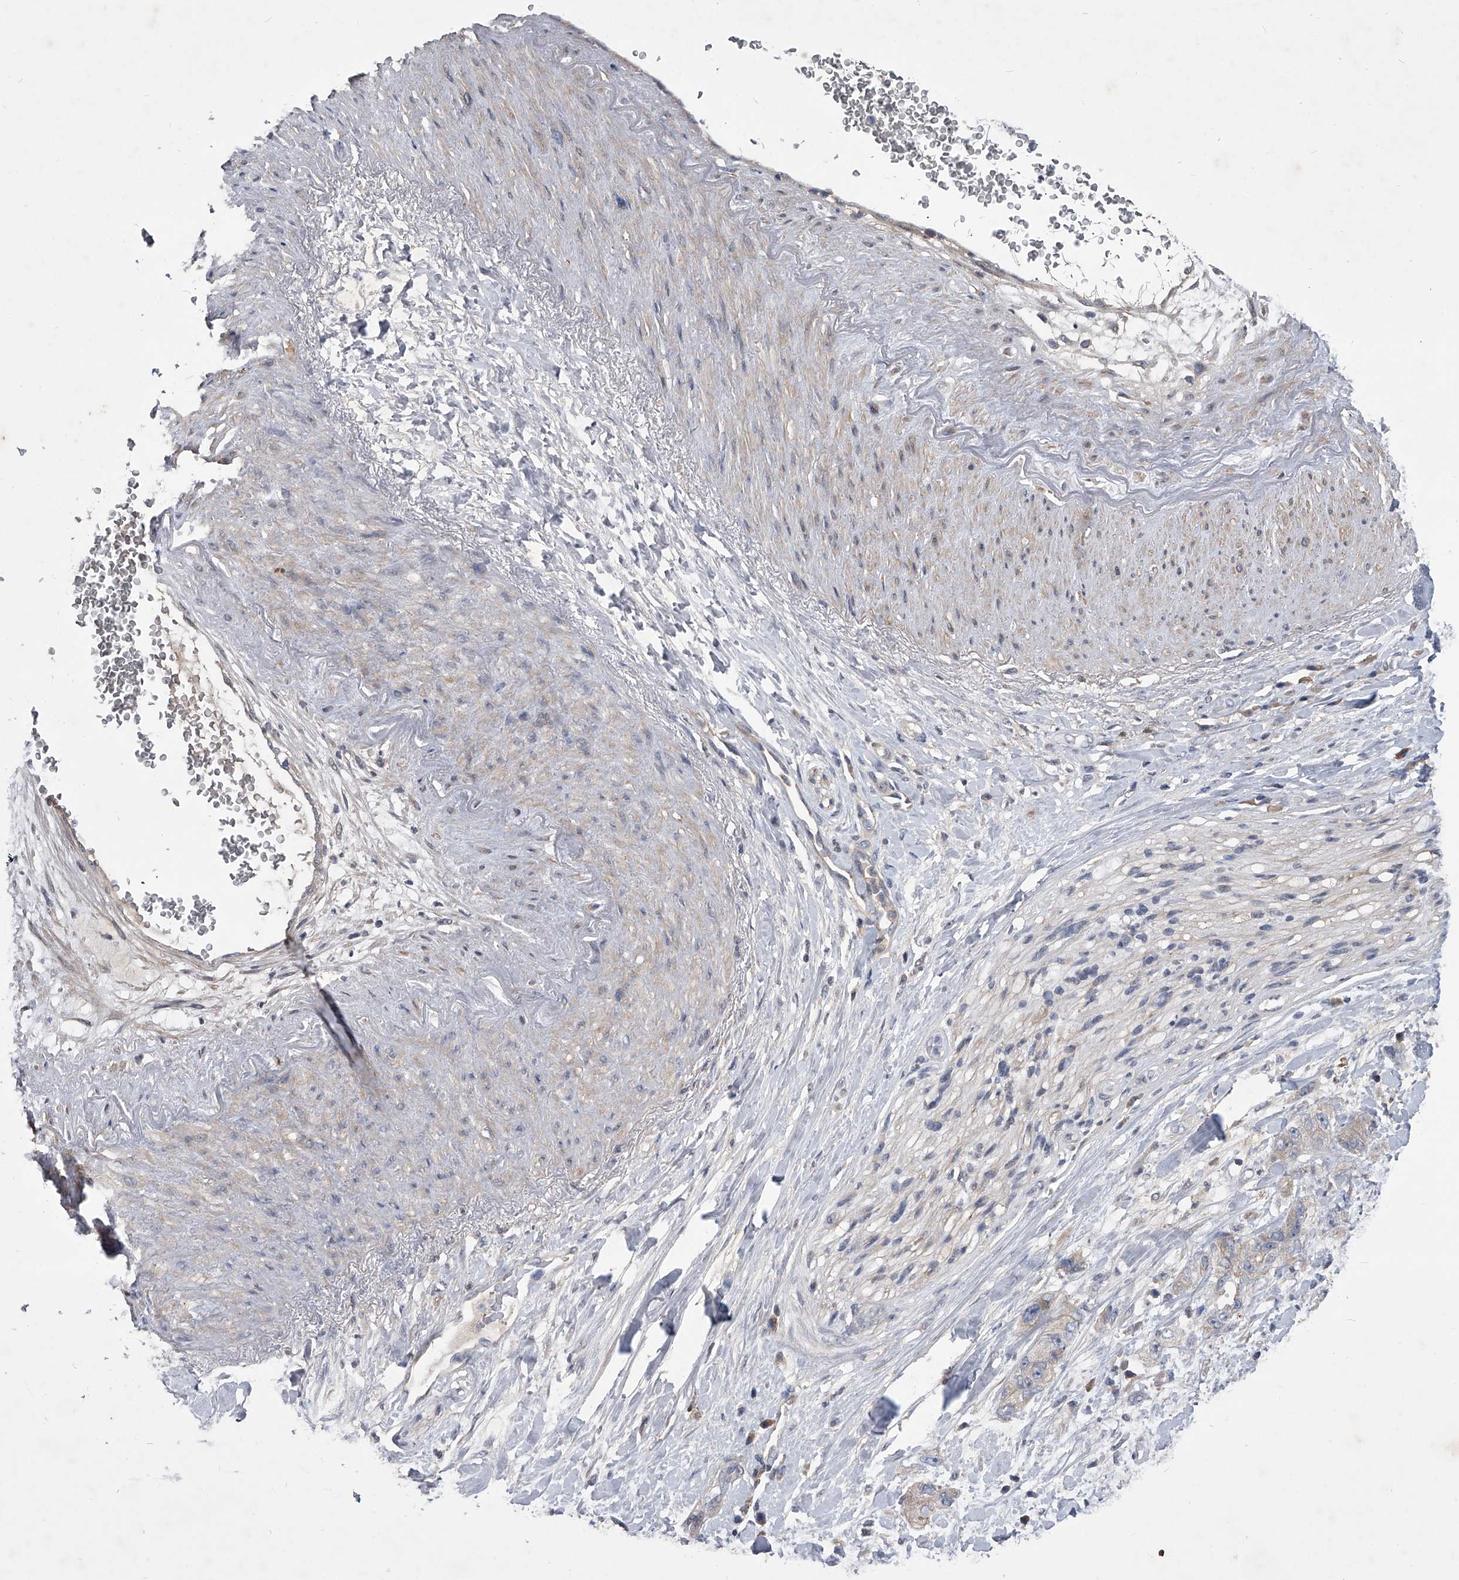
{"staining": {"intensity": "weak", "quantity": "<25%", "location": "cytoplasmic/membranous"}, "tissue": "pancreatic cancer", "cell_type": "Tumor cells", "image_type": "cancer", "snomed": [{"axis": "morphology", "description": "Adenocarcinoma, NOS"}, {"axis": "topography", "description": "Pancreas"}], "caption": "IHC photomicrograph of neoplastic tissue: human pancreatic adenocarcinoma stained with DAB demonstrates no significant protein expression in tumor cells.", "gene": "ZNF76", "patient": {"sex": "female", "age": 73}}